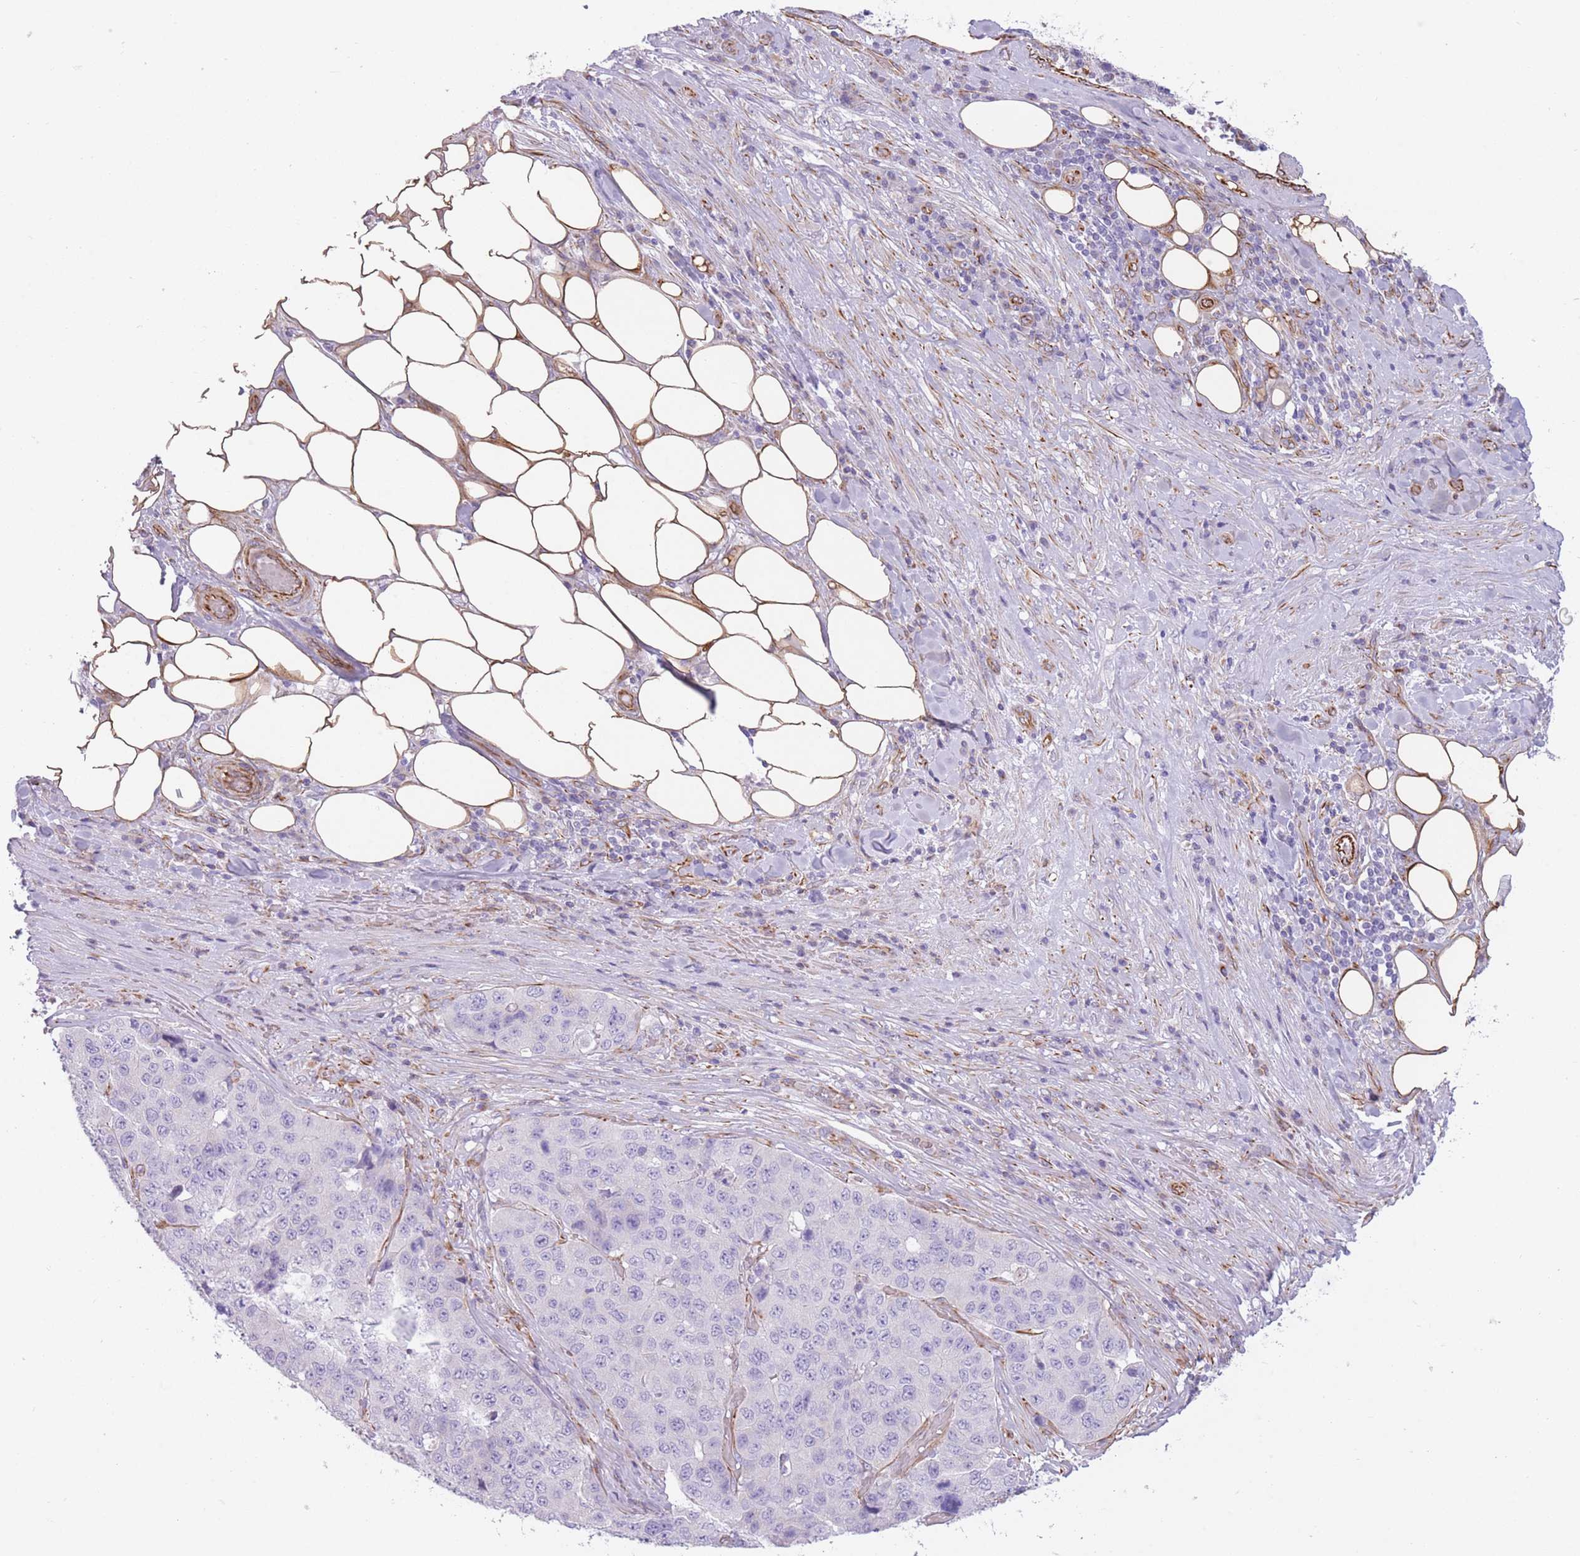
{"staining": {"intensity": "negative", "quantity": "none", "location": "none"}, "tissue": "stomach cancer", "cell_type": "Tumor cells", "image_type": "cancer", "snomed": [{"axis": "morphology", "description": "Adenocarcinoma, NOS"}, {"axis": "topography", "description": "Stomach"}], "caption": "Immunohistochemistry (IHC) micrograph of human stomach cancer (adenocarcinoma) stained for a protein (brown), which exhibits no staining in tumor cells.", "gene": "PTCD1", "patient": {"sex": "male", "age": 71}}